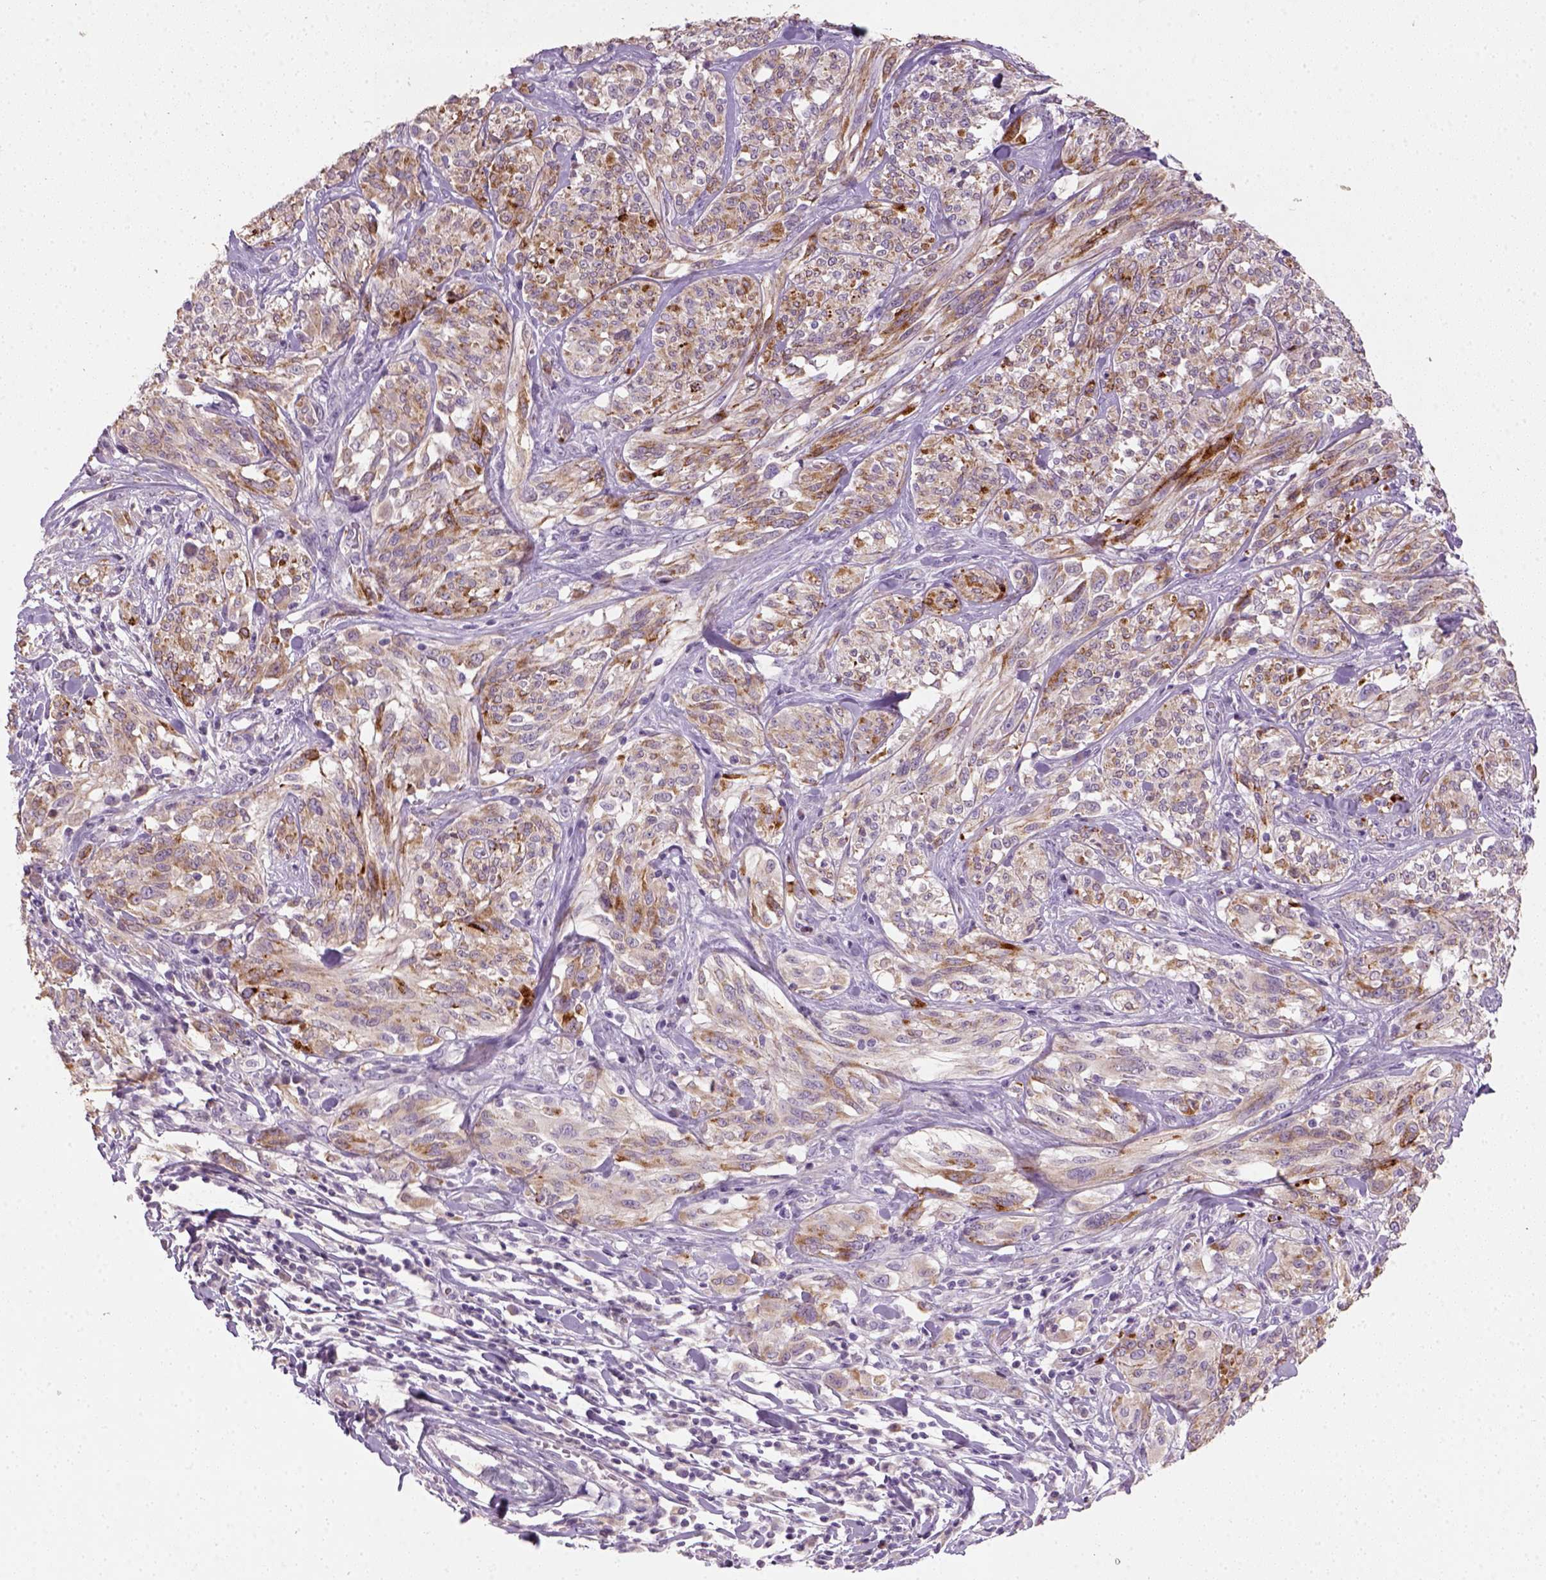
{"staining": {"intensity": "weak", "quantity": ">75%", "location": "cytoplasmic/membranous"}, "tissue": "melanoma", "cell_type": "Tumor cells", "image_type": "cancer", "snomed": [{"axis": "morphology", "description": "Malignant melanoma, NOS"}, {"axis": "topography", "description": "Skin"}], "caption": "Melanoma stained for a protein displays weak cytoplasmic/membranous positivity in tumor cells. (brown staining indicates protein expression, while blue staining denotes nuclei).", "gene": "NUDT6", "patient": {"sex": "female", "age": 91}}